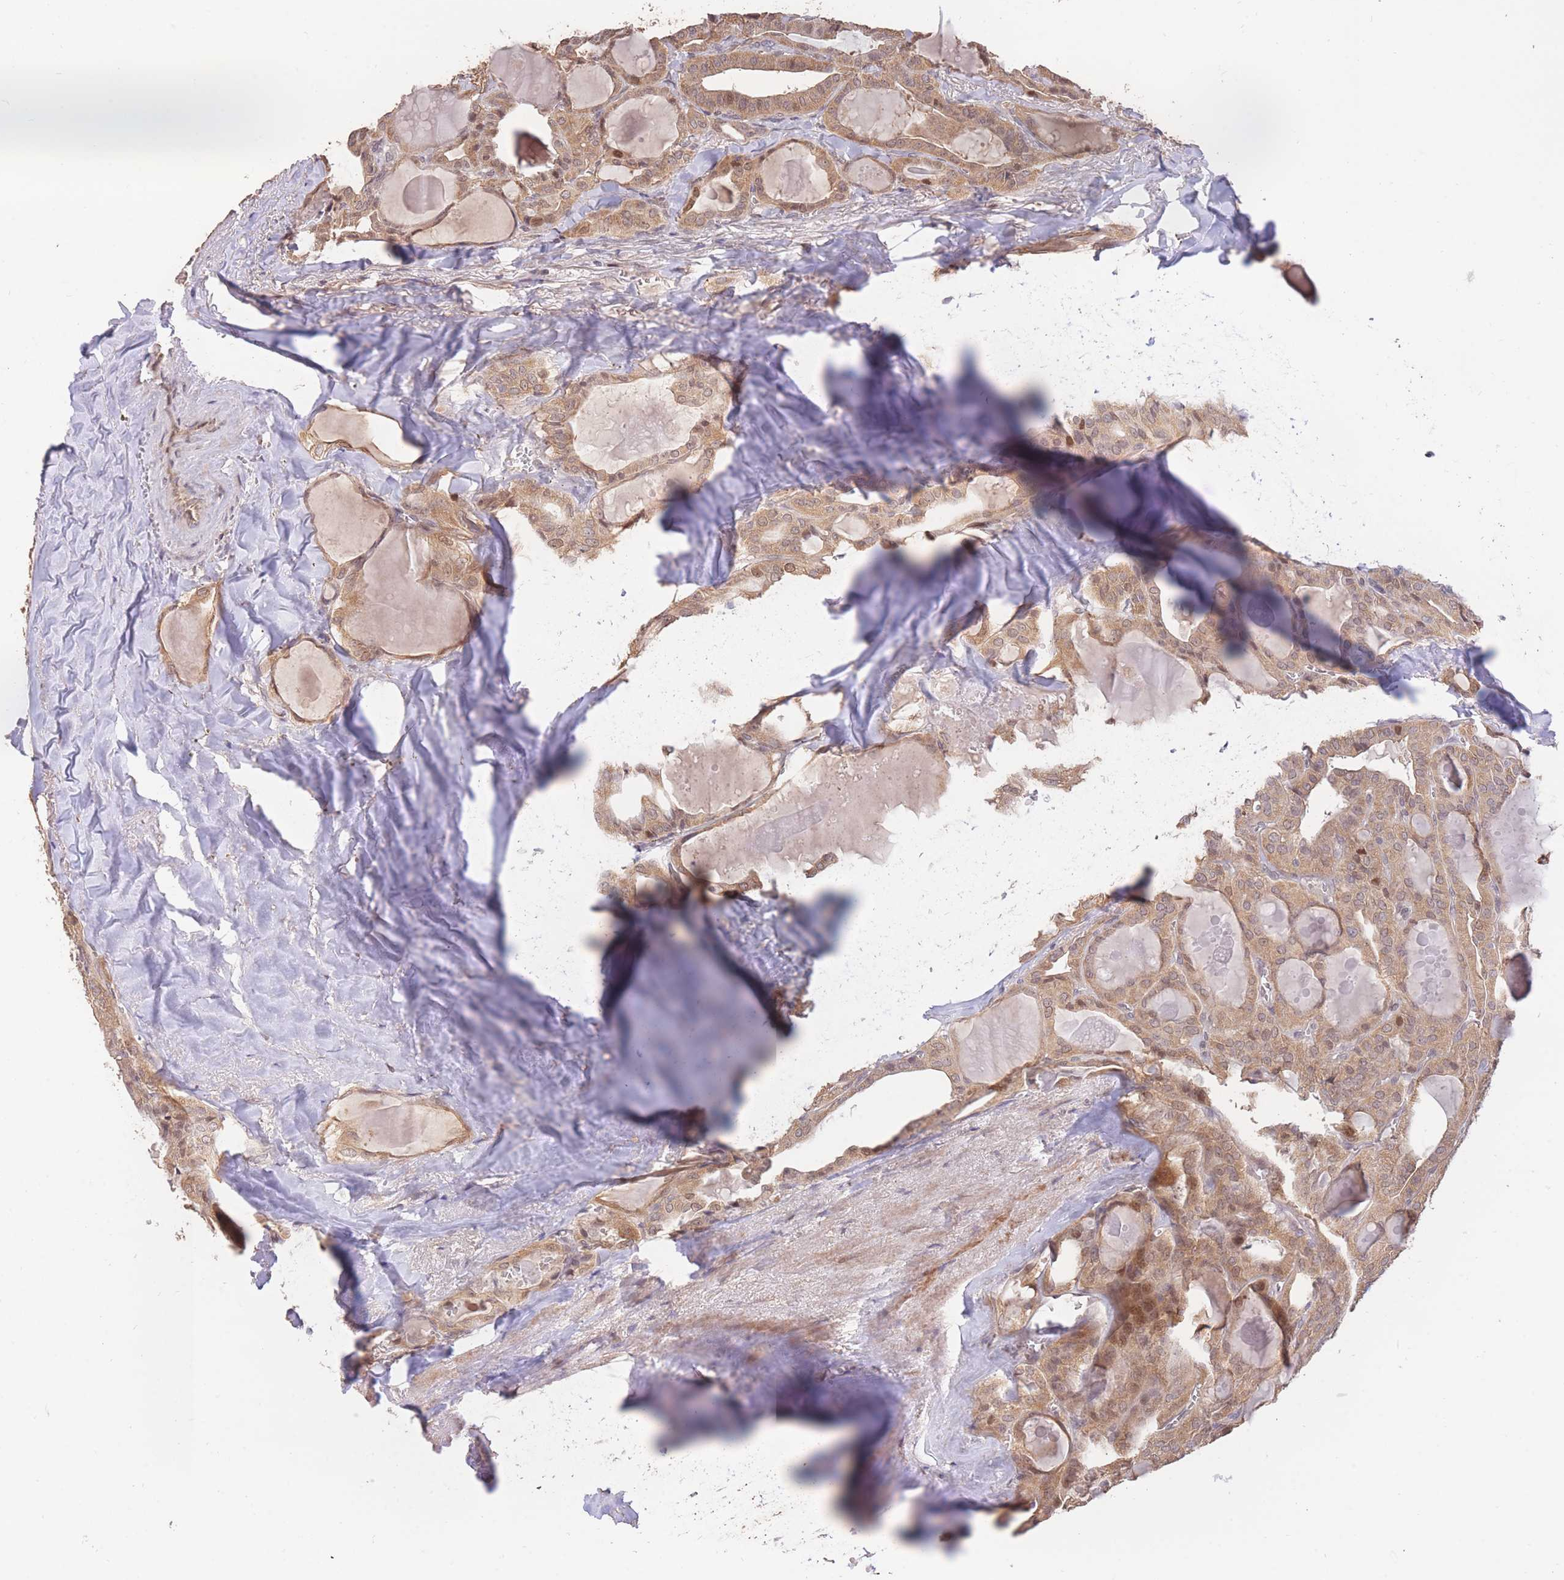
{"staining": {"intensity": "moderate", "quantity": ">75%", "location": "cytoplasmic/membranous,nuclear"}, "tissue": "thyroid cancer", "cell_type": "Tumor cells", "image_type": "cancer", "snomed": [{"axis": "morphology", "description": "Papillary adenocarcinoma, NOS"}, {"axis": "topography", "description": "Thyroid gland"}], "caption": "Papillary adenocarcinoma (thyroid) stained with DAB (3,3'-diaminobenzidine) immunohistochemistry (IHC) shows medium levels of moderate cytoplasmic/membranous and nuclear expression in about >75% of tumor cells. The staining is performed using DAB (3,3'-diaminobenzidine) brown chromogen to label protein expression. The nuclei are counter-stained blue using hematoxylin.", "gene": "RGS14", "patient": {"sex": "male", "age": 52}}